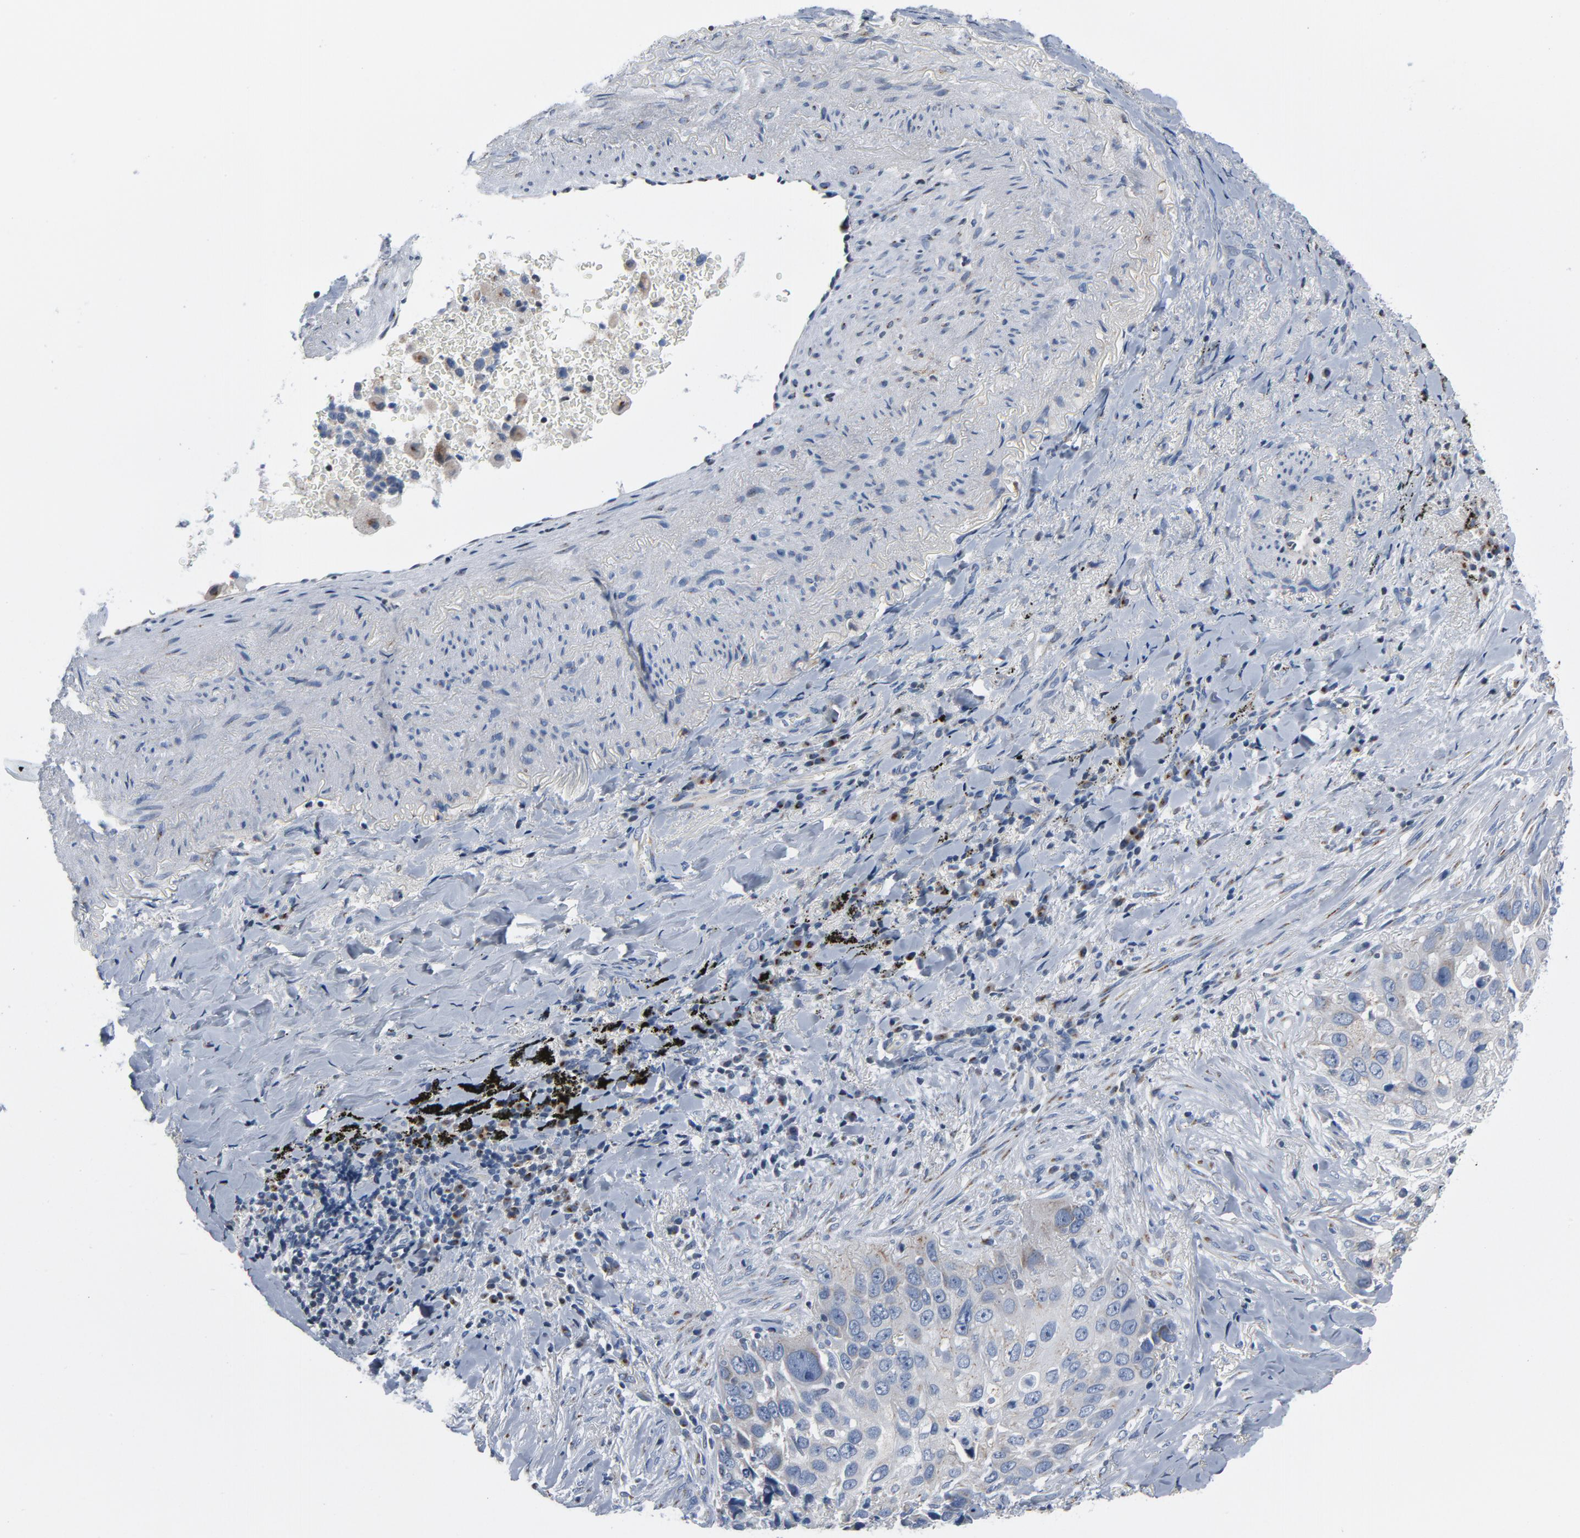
{"staining": {"intensity": "moderate", "quantity": "25%-75%", "location": "cytoplasmic/membranous"}, "tissue": "lung cancer", "cell_type": "Tumor cells", "image_type": "cancer", "snomed": [{"axis": "morphology", "description": "Squamous cell carcinoma, NOS"}, {"axis": "topography", "description": "Lung"}], "caption": "The immunohistochemical stain highlights moderate cytoplasmic/membranous positivity in tumor cells of lung cancer tissue. The staining is performed using DAB brown chromogen to label protein expression. The nuclei are counter-stained blue using hematoxylin.", "gene": "YIPF6", "patient": {"sex": "male", "age": 54}}